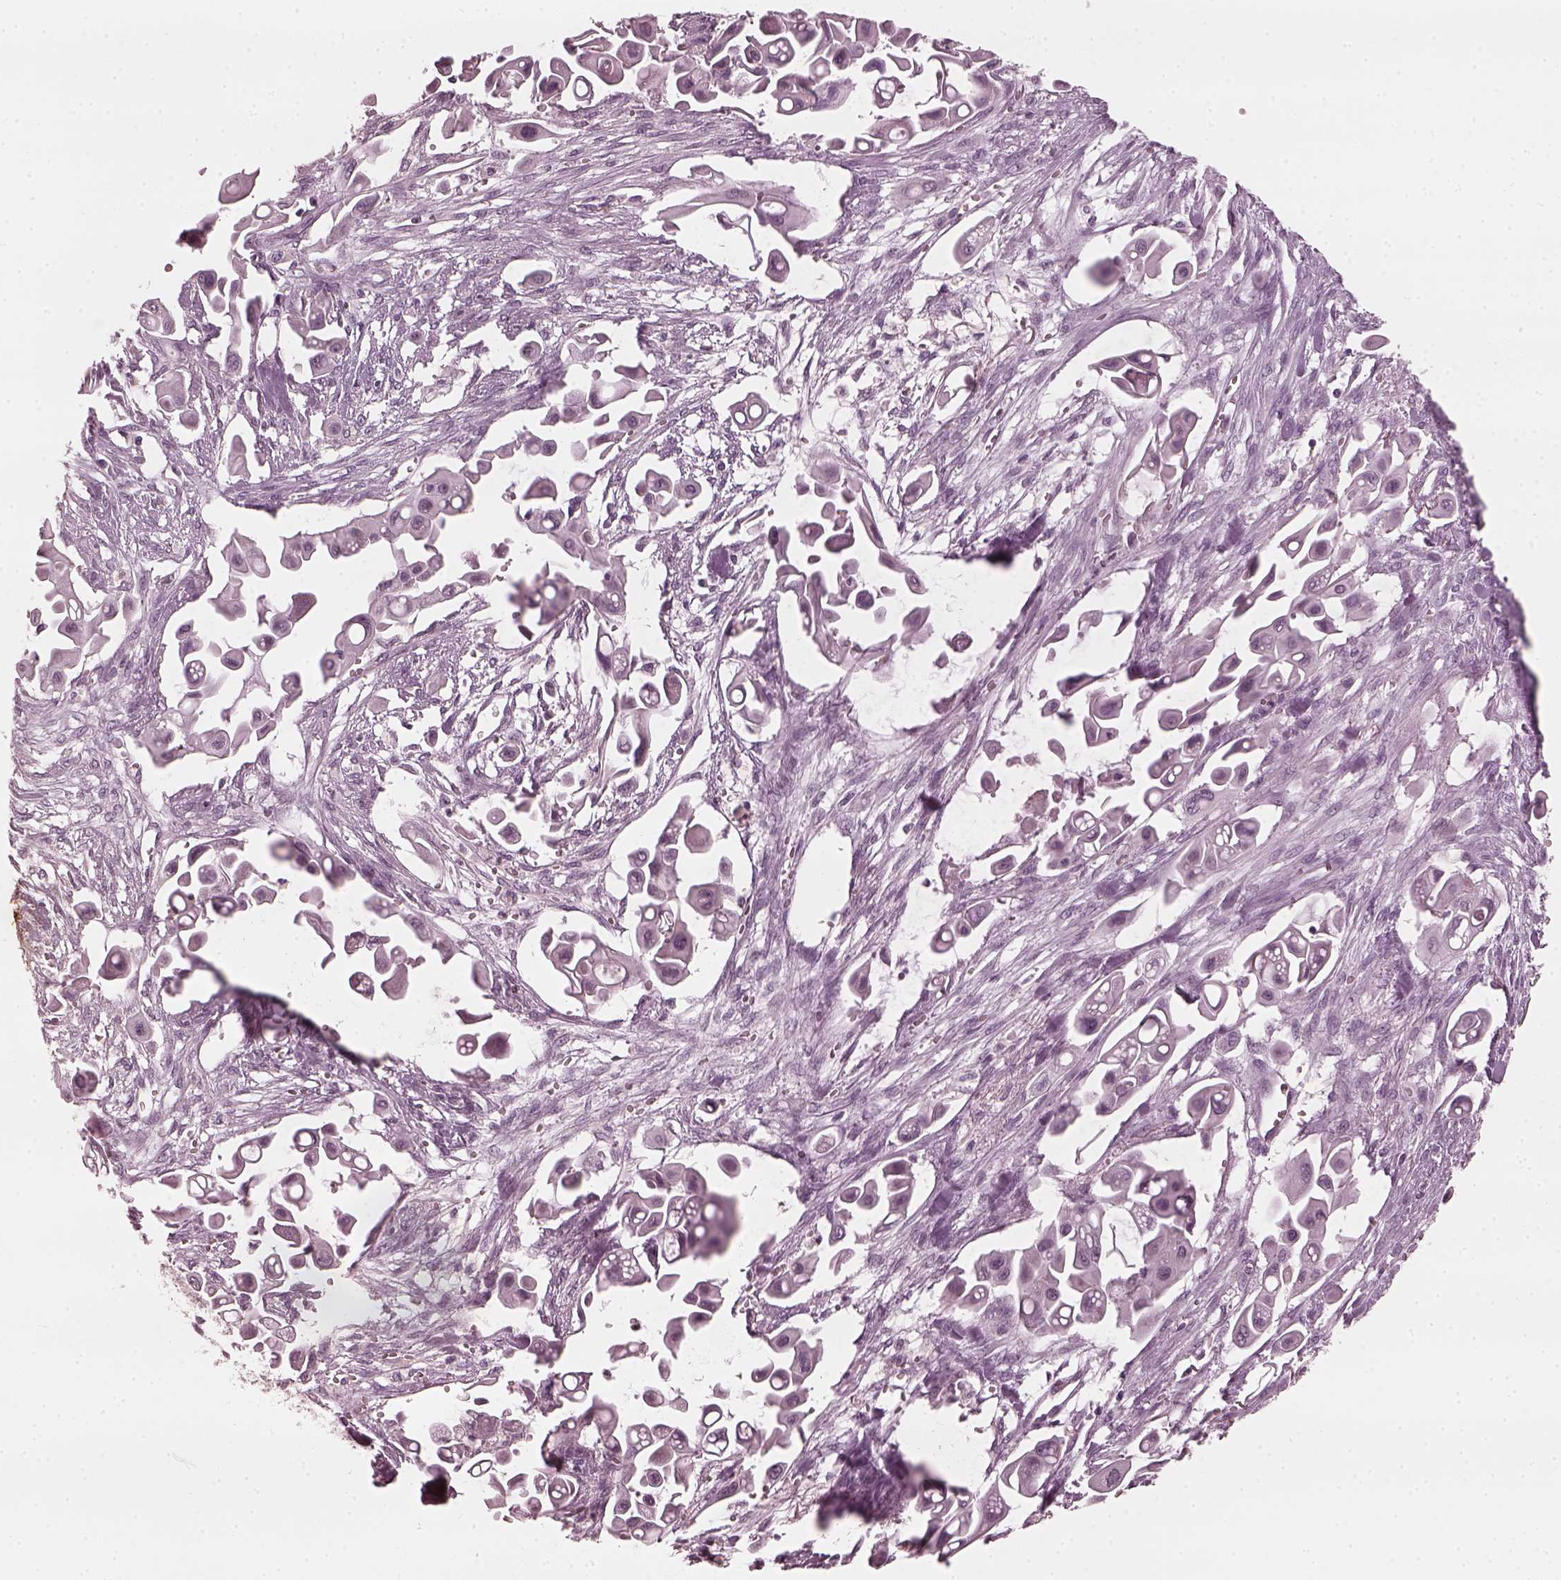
{"staining": {"intensity": "negative", "quantity": "none", "location": "none"}, "tissue": "pancreatic cancer", "cell_type": "Tumor cells", "image_type": "cancer", "snomed": [{"axis": "morphology", "description": "Adenocarcinoma, NOS"}, {"axis": "topography", "description": "Pancreas"}], "caption": "DAB (3,3'-diaminobenzidine) immunohistochemical staining of pancreatic cancer (adenocarcinoma) shows no significant expression in tumor cells.", "gene": "CCDC170", "patient": {"sex": "male", "age": 50}}